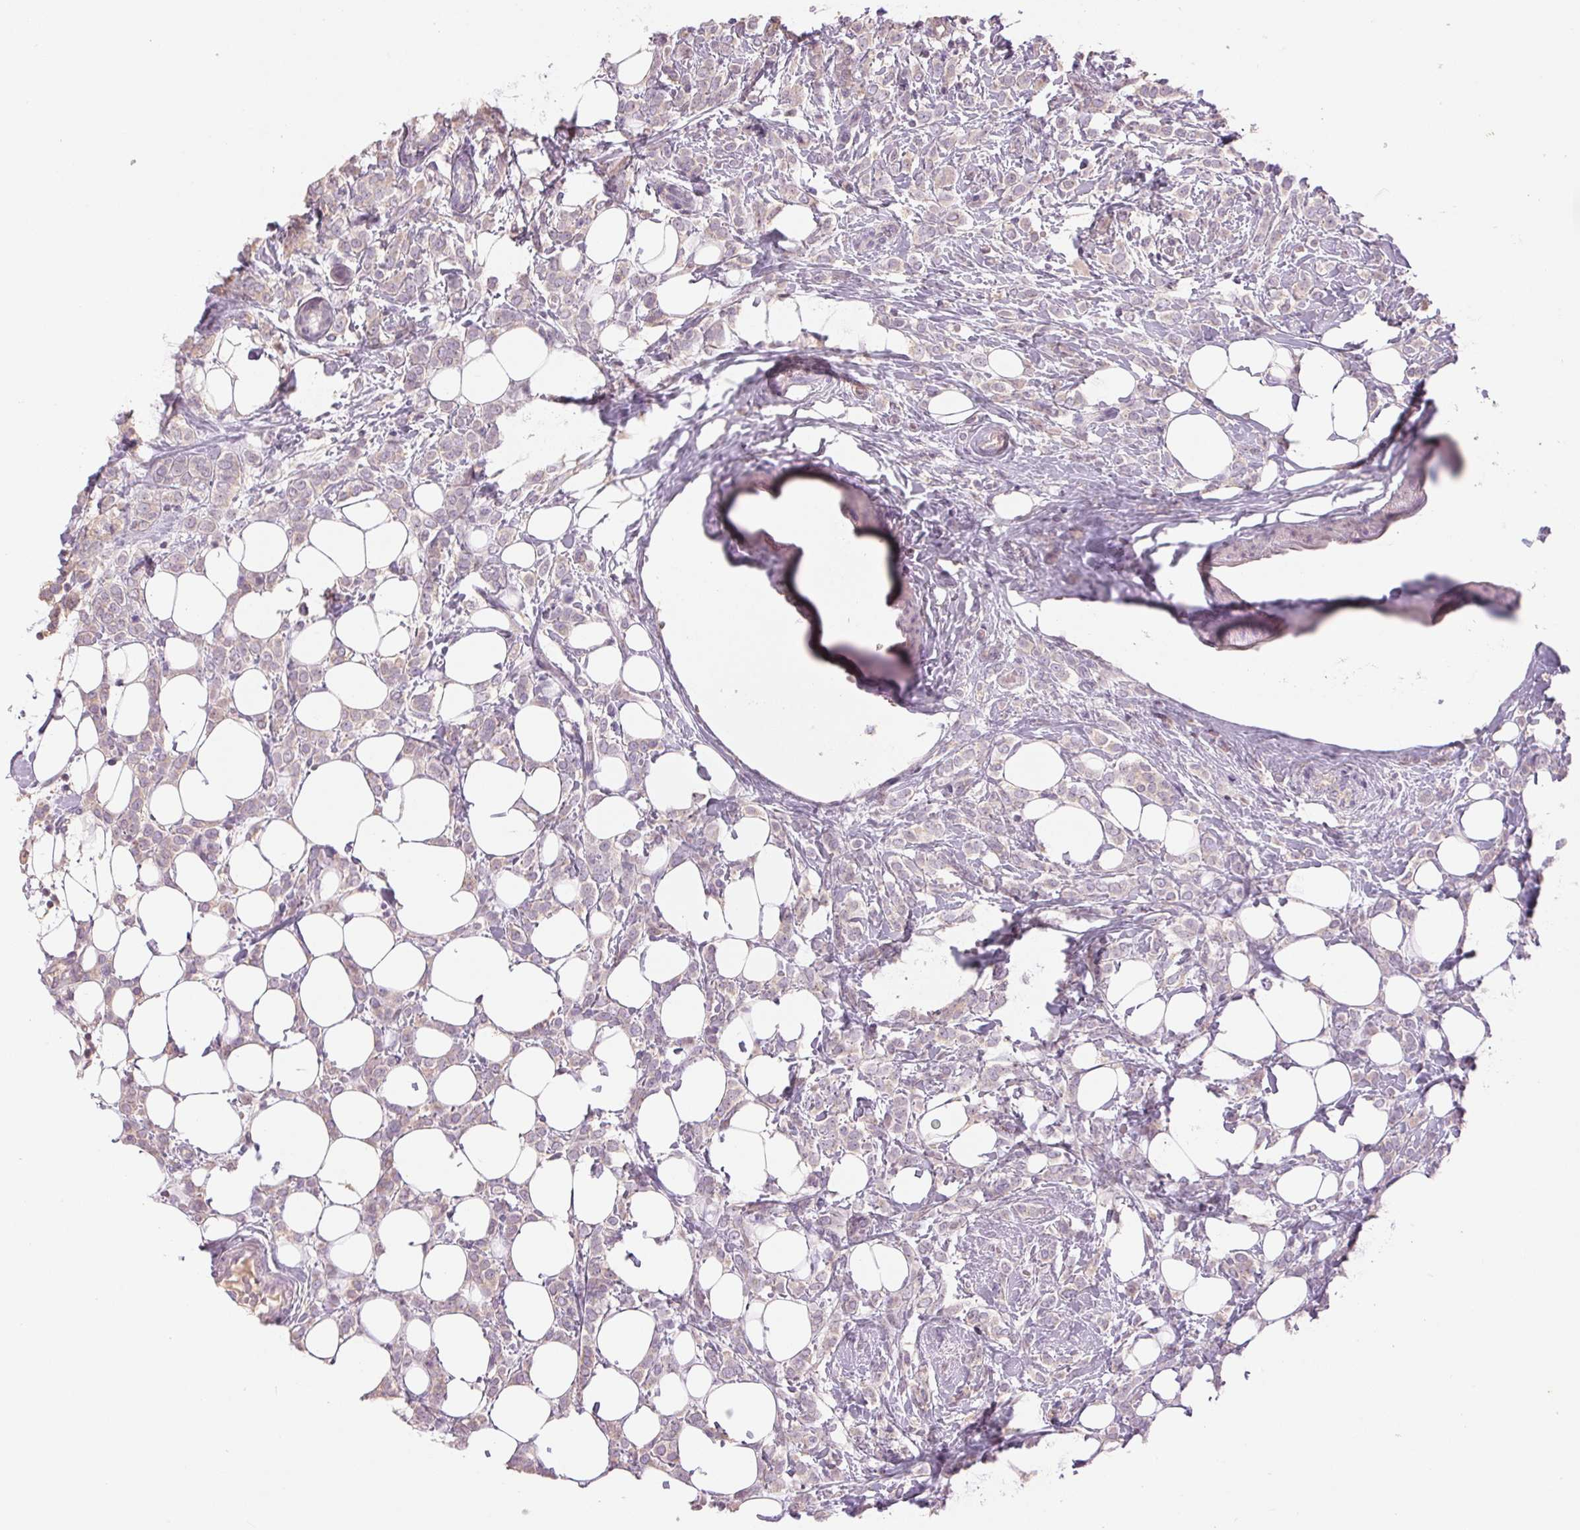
{"staining": {"intensity": "negative", "quantity": "none", "location": "none"}, "tissue": "breast cancer", "cell_type": "Tumor cells", "image_type": "cancer", "snomed": [{"axis": "morphology", "description": "Lobular carcinoma"}, {"axis": "topography", "description": "Breast"}], "caption": "An image of human breast cancer (lobular carcinoma) is negative for staining in tumor cells. (DAB (3,3'-diaminobenzidine) immunohistochemistry (IHC), high magnification).", "gene": "FXYD4", "patient": {"sex": "female", "age": 49}}